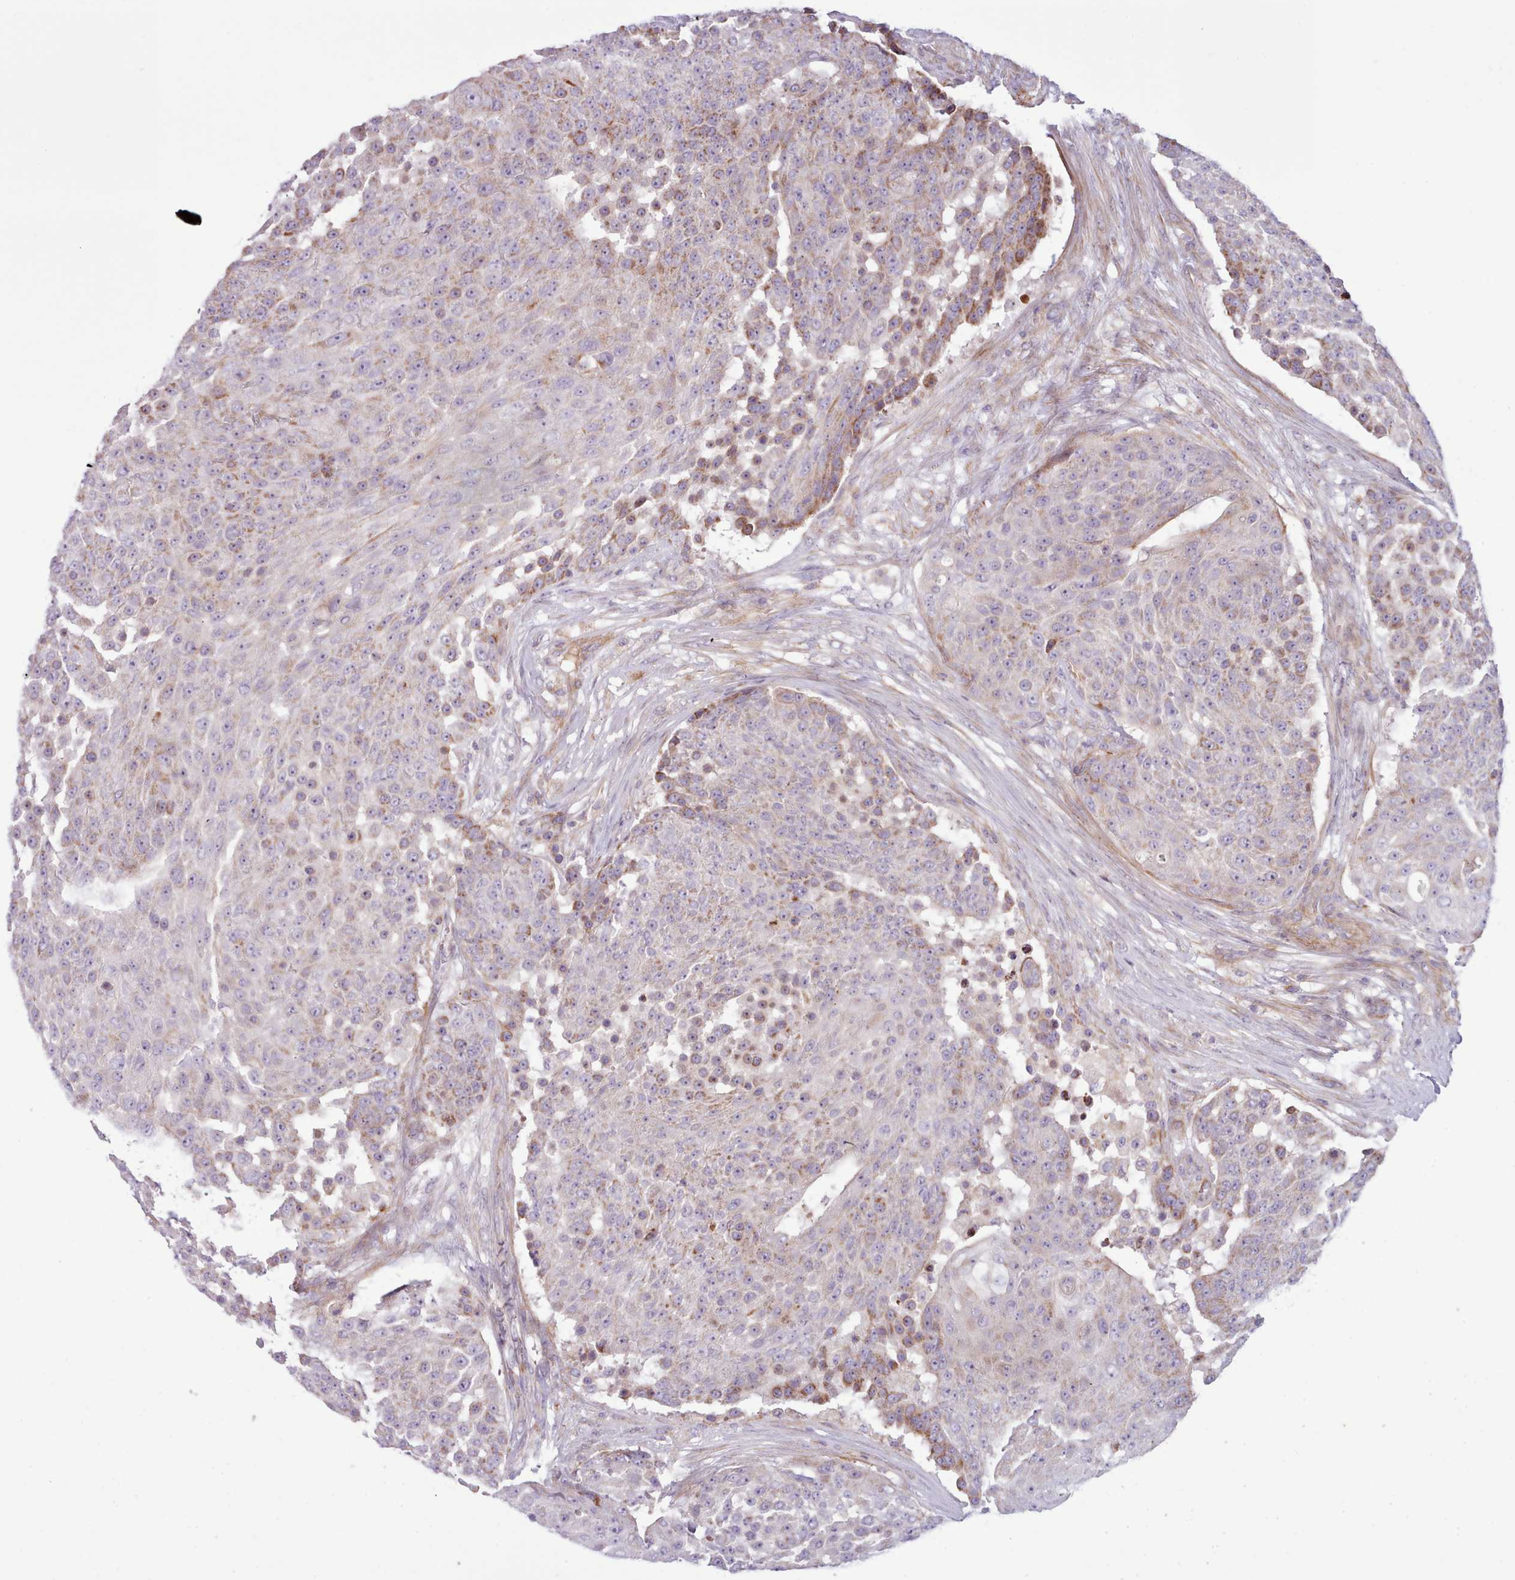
{"staining": {"intensity": "weak", "quantity": "<25%", "location": "cytoplasmic/membranous"}, "tissue": "urothelial cancer", "cell_type": "Tumor cells", "image_type": "cancer", "snomed": [{"axis": "morphology", "description": "Urothelial carcinoma, High grade"}, {"axis": "topography", "description": "Urinary bladder"}], "caption": "Immunohistochemistry (IHC) micrograph of neoplastic tissue: urothelial carcinoma (high-grade) stained with DAB (3,3'-diaminobenzidine) shows no significant protein positivity in tumor cells.", "gene": "TENT4B", "patient": {"sex": "female", "age": 63}}